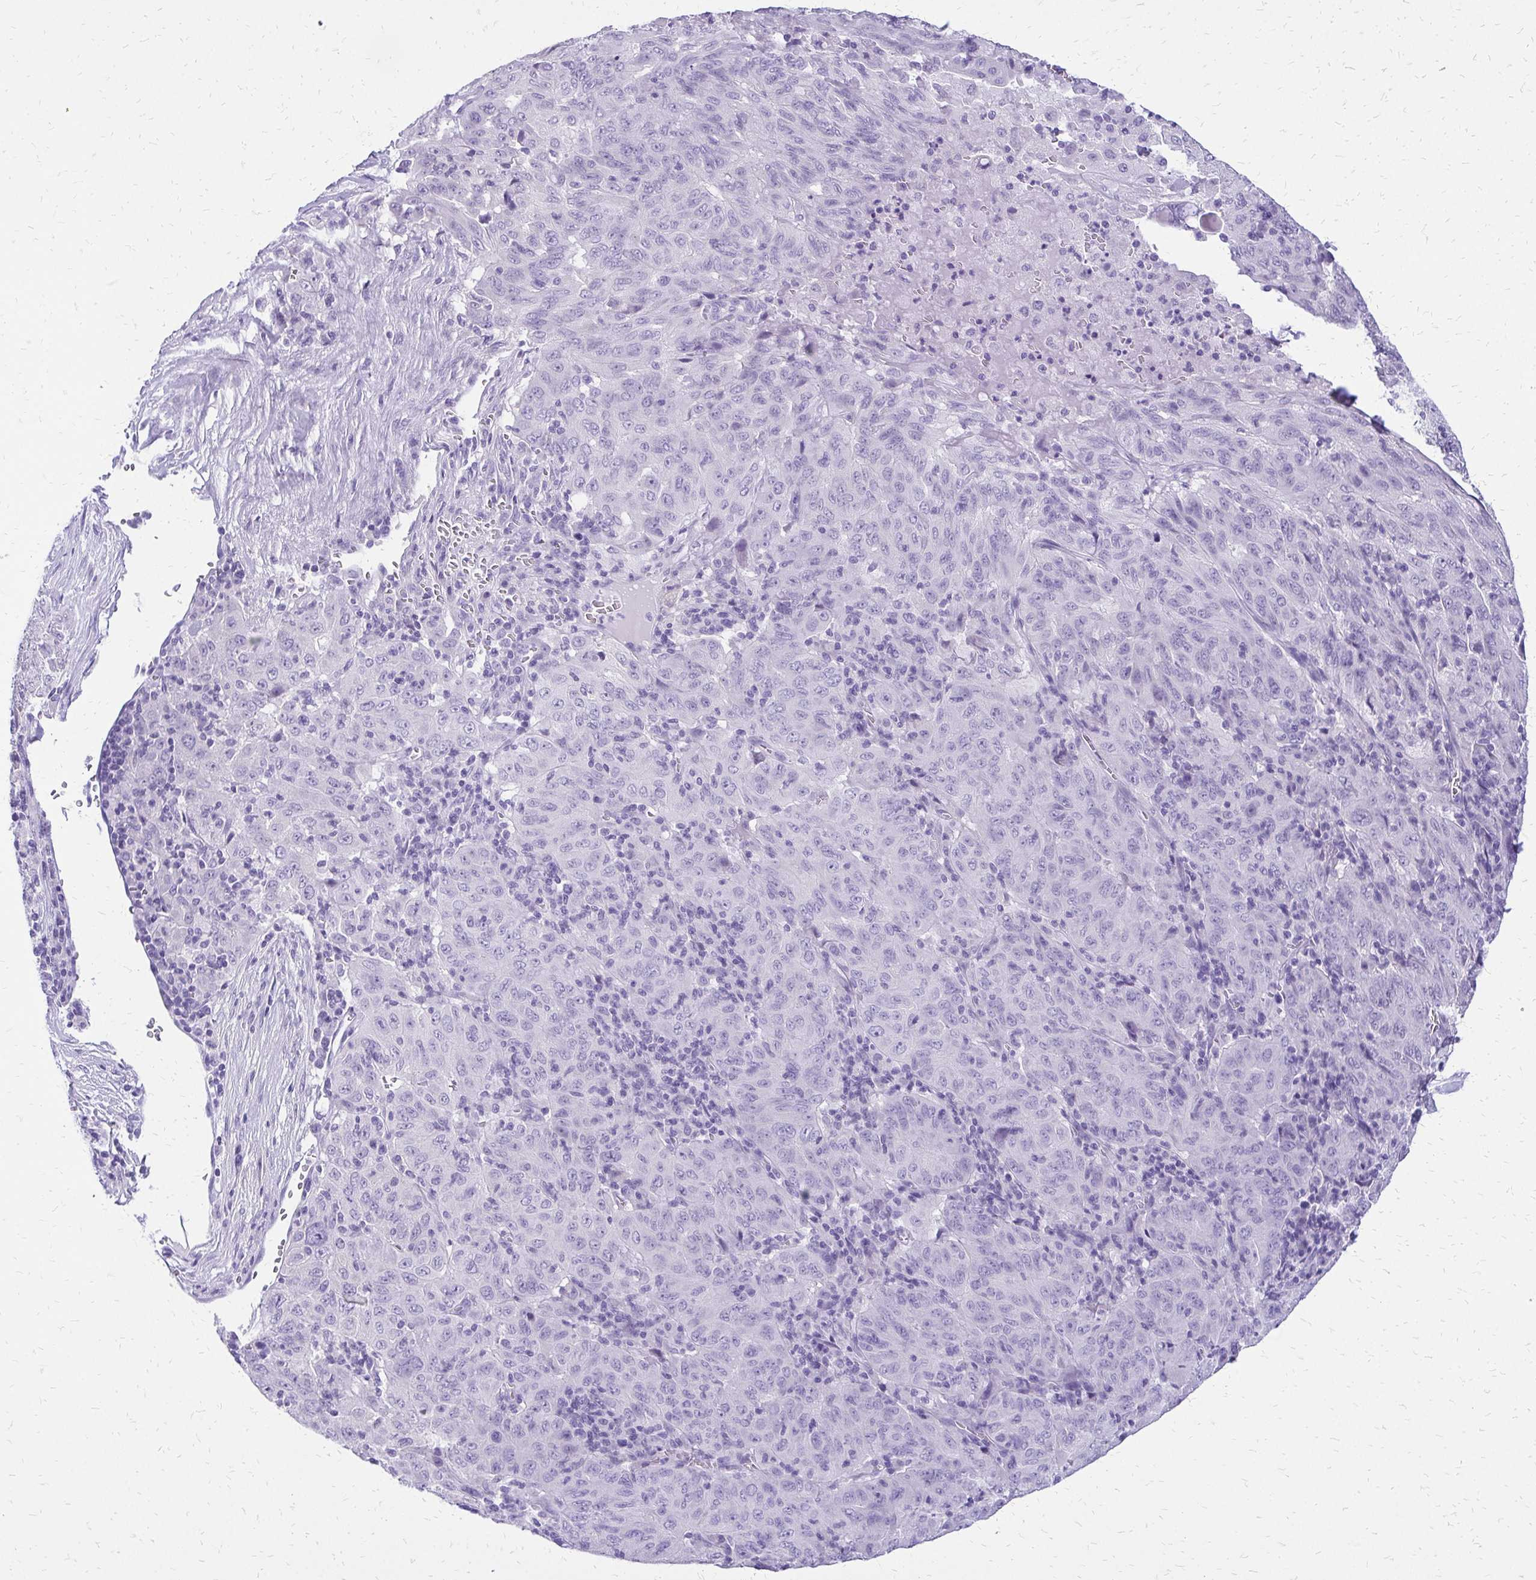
{"staining": {"intensity": "negative", "quantity": "none", "location": "none"}, "tissue": "pancreatic cancer", "cell_type": "Tumor cells", "image_type": "cancer", "snomed": [{"axis": "morphology", "description": "Adenocarcinoma, NOS"}, {"axis": "topography", "description": "Pancreas"}], "caption": "Adenocarcinoma (pancreatic) stained for a protein using immunohistochemistry (IHC) reveals no staining tumor cells.", "gene": "SLC32A1", "patient": {"sex": "male", "age": 63}}